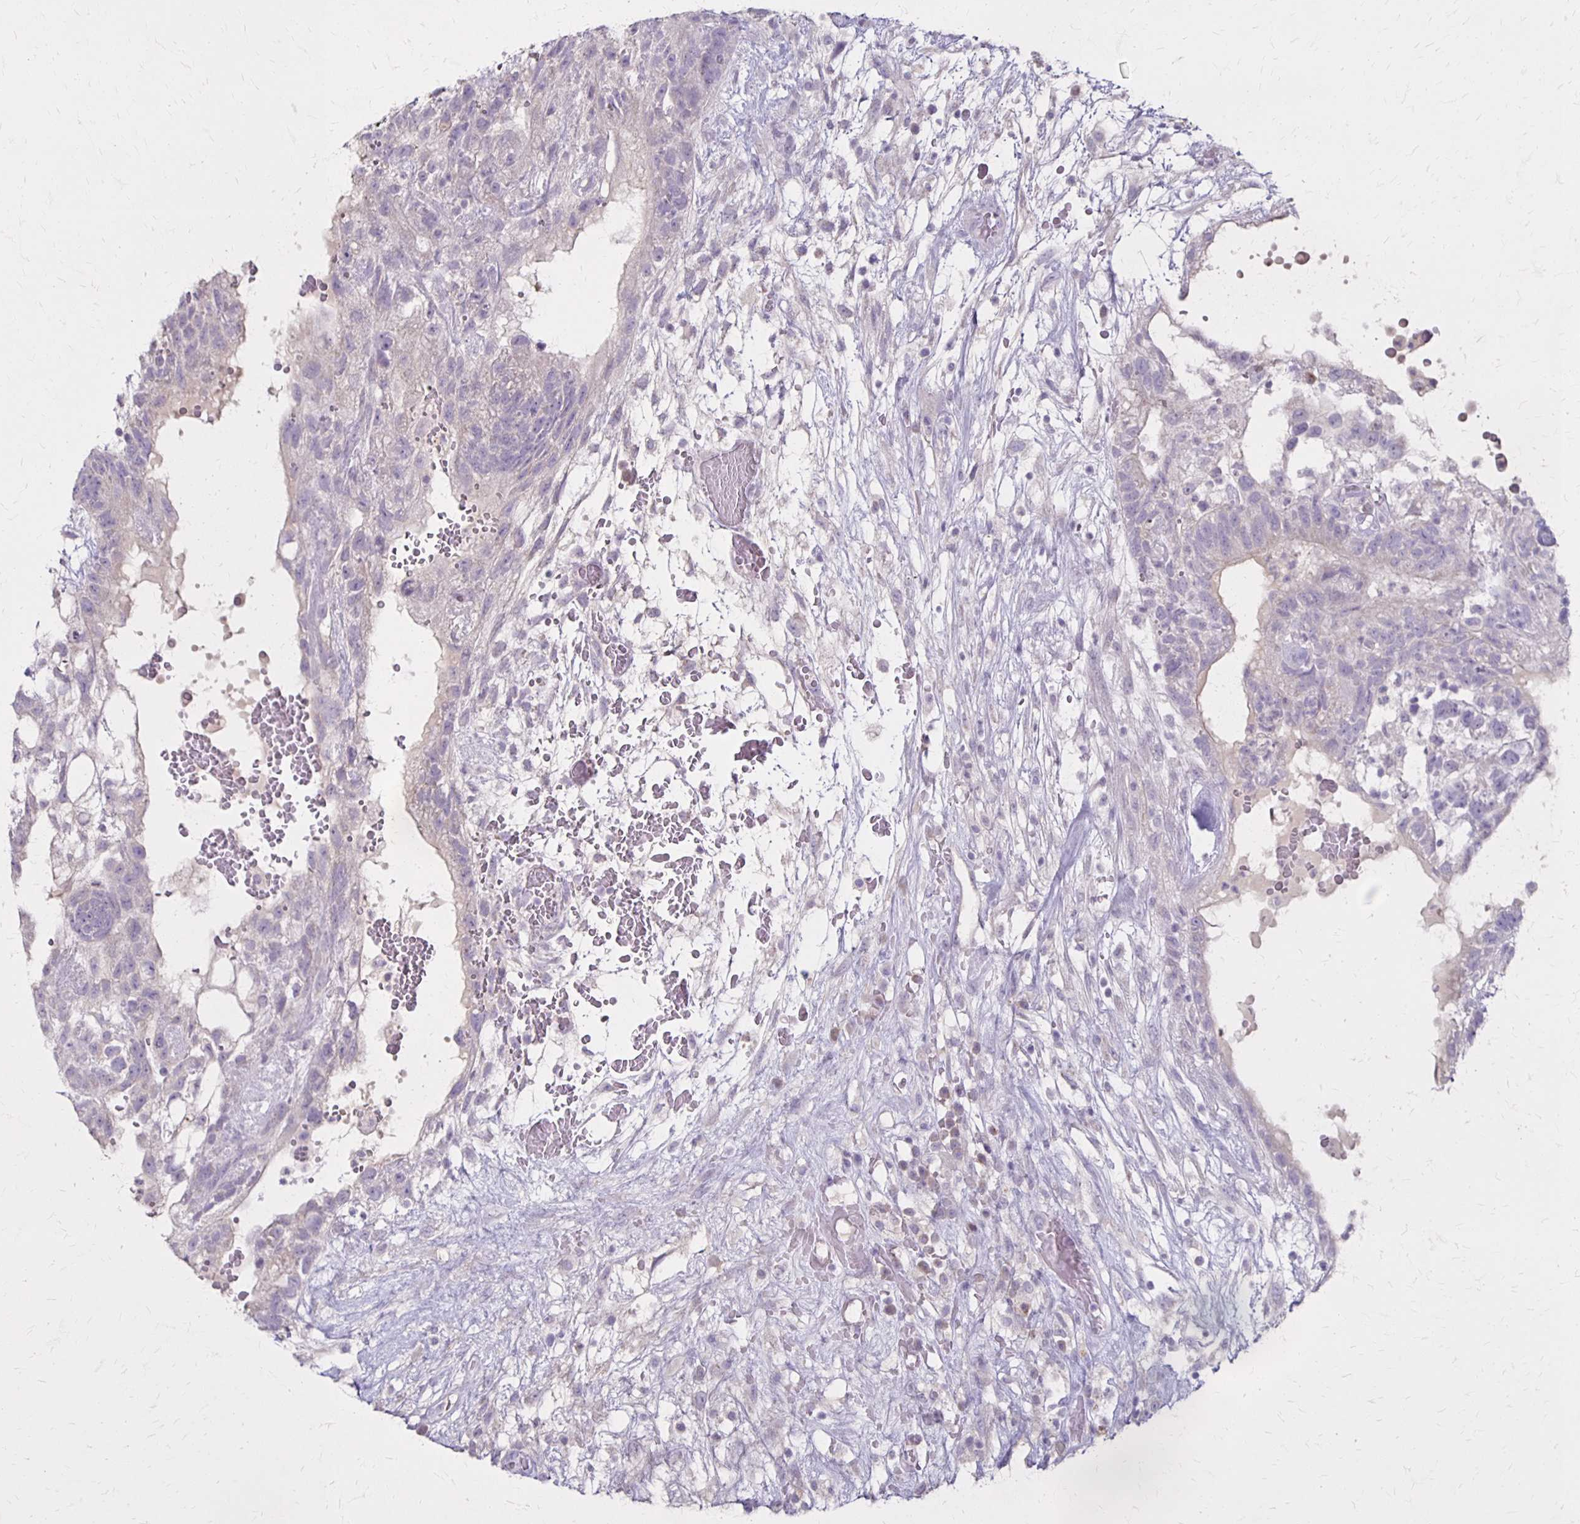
{"staining": {"intensity": "negative", "quantity": "none", "location": "none"}, "tissue": "testis cancer", "cell_type": "Tumor cells", "image_type": "cancer", "snomed": [{"axis": "morphology", "description": "Normal tissue, NOS"}, {"axis": "morphology", "description": "Carcinoma, Embryonal, NOS"}, {"axis": "topography", "description": "Testis"}], "caption": "An image of human testis cancer is negative for staining in tumor cells.", "gene": "SLC35E2B", "patient": {"sex": "male", "age": 32}}